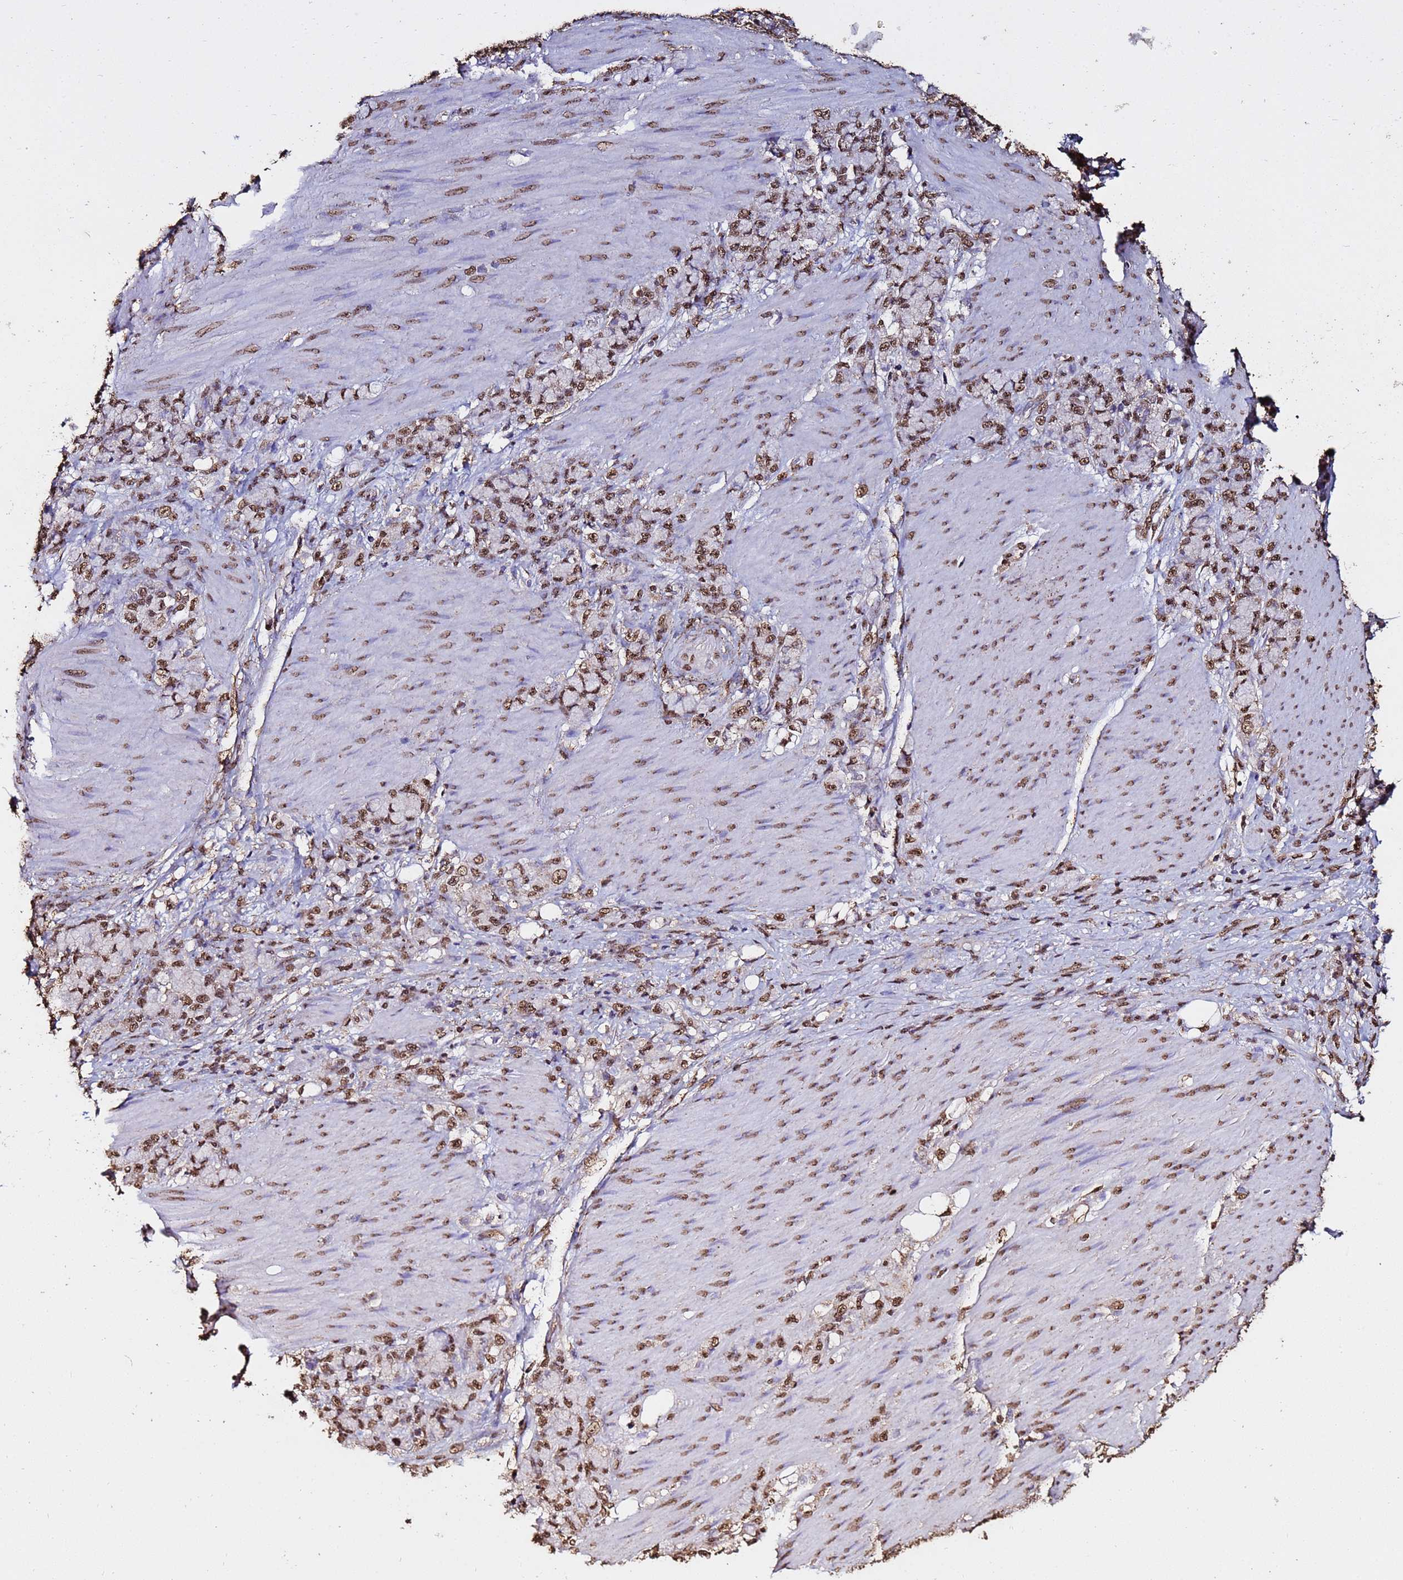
{"staining": {"intensity": "moderate", "quantity": ">75%", "location": "nuclear"}, "tissue": "stomach cancer", "cell_type": "Tumor cells", "image_type": "cancer", "snomed": [{"axis": "morphology", "description": "Normal tissue, NOS"}, {"axis": "morphology", "description": "Adenocarcinoma, NOS"}, {"axis": "topography", "description": "Stomach"}], "caption": "High-magnification brightfield microscopy of stomach cancer stained with DAB (3,3'-diaminobenzidine) (brown) and counterstained with hematoxylin (blue). tumor cells exhibit moderate nuclear staining is seen in approximately>75% of cells. The protein is stained brown, and the nuclei are stained in blue (DAB IHC with brightfield microscopy, high magnification).", "gene": "TRIP6", "patient": {"sex": "female", "age": 79}}